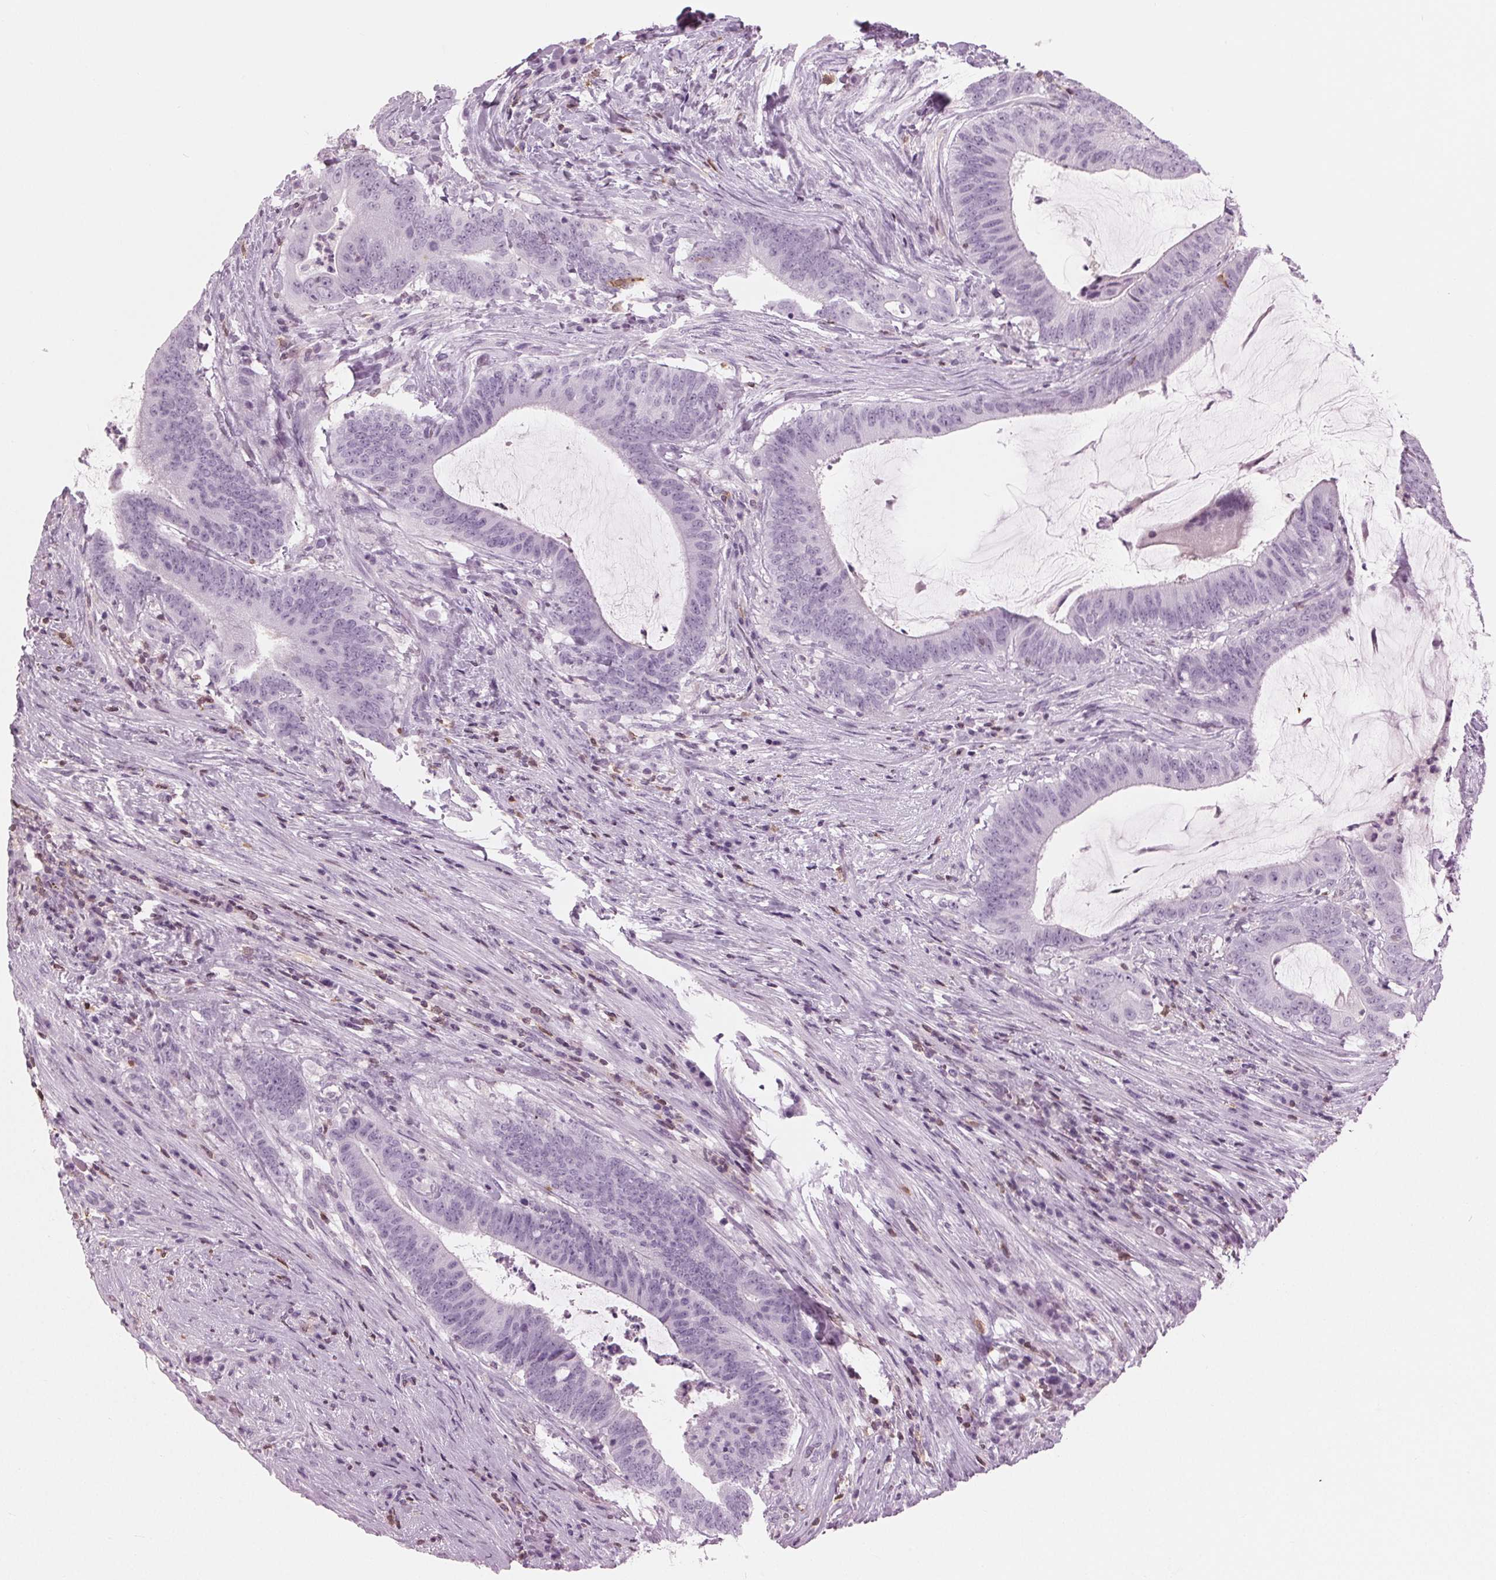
{"staining": {"intensity": "negative", "quantity": "none", "location": "none"}, "tissue": "colorectal cancer", "cell_type": "Tumor cells", "image_type": "cancer", "snomed": [{"axis": "morphology", "description": "Adenocarcinoma, NOS"}, {"axis": "topography", "description": "Colon"}], "caption": "High magnification brightfield microscopy of colorectal cancer (adenocarcinoma) stained with DAB (3,3'-diaminobenzidine) (brown) and counterstained with hematoxylin (blue): tumor cells show no significant positivity.", "gene": "BTLA", "patient": {"sex": "female", "age": 43}}